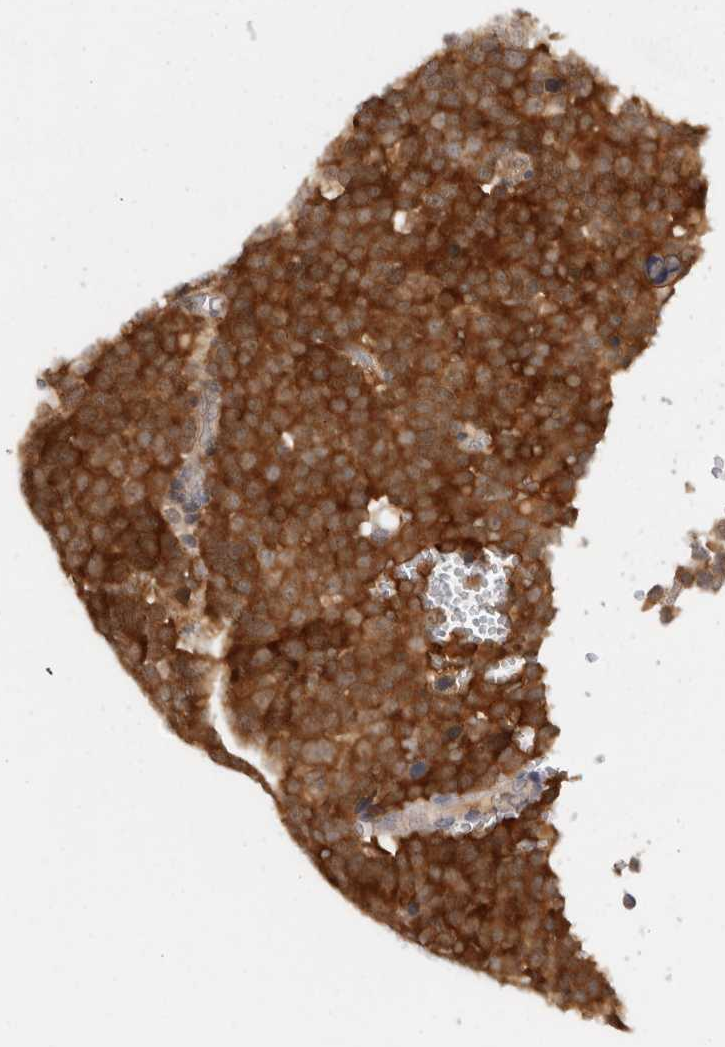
{"staining": {"intensity": "moderate", "quantity": ">75%", "location": "cytoplasmic/membranous"}, "tissue": "testis cancer", "cell_type": "Tumor cells", "image_type": "cancer", "snomed": [{"axis": "morphology", "description": "Seminoma, NOS"}, {"axis": "topography", "description": "Testis"}], "caption": "Testis seminoma stained with a brown dye reveals moderate cytoplasmic/membranous positive expression in about >75% of tumor cells.", "gene": "ACAT2", "patient": {"sex": "male", "age": 71}}